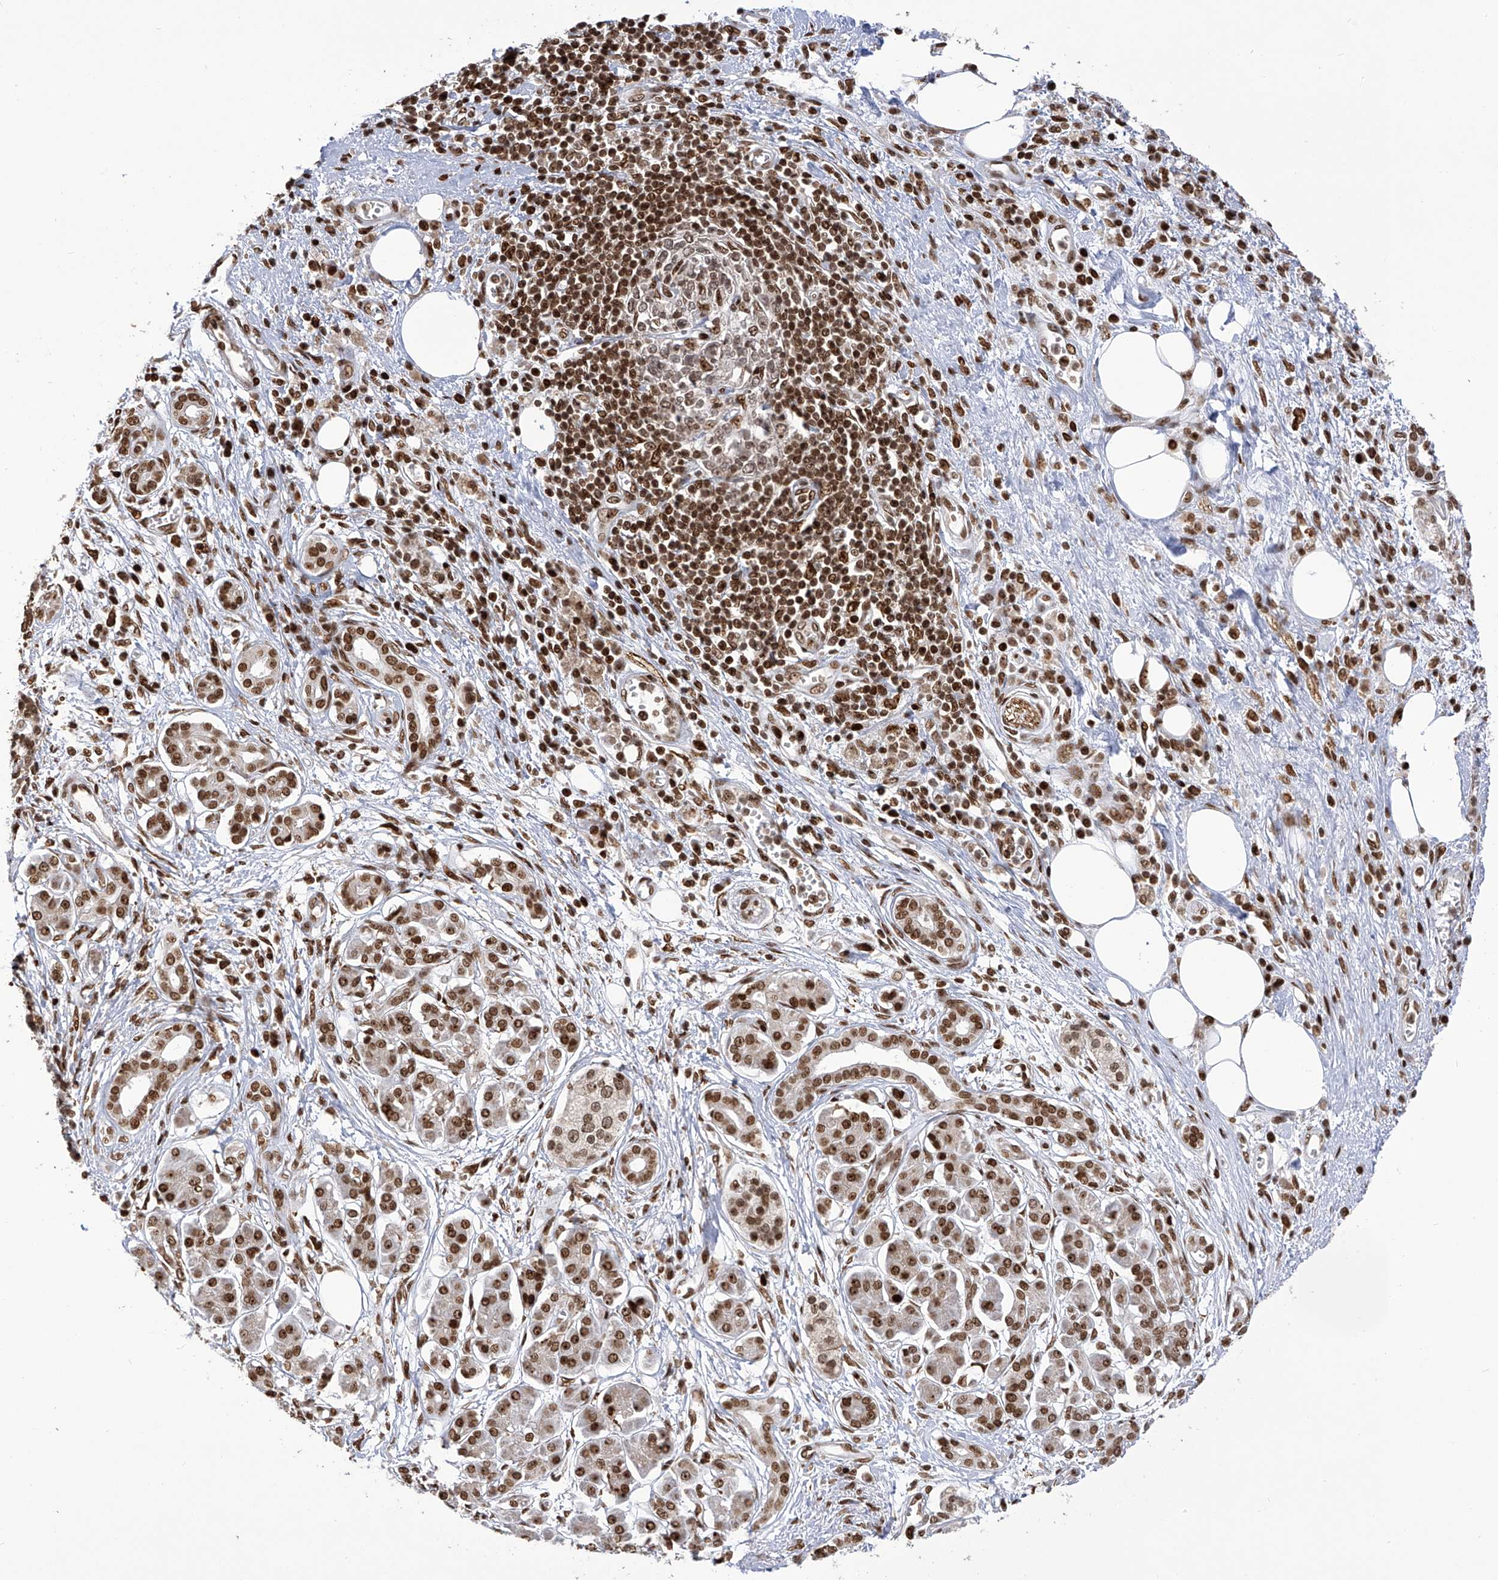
{"staining": {"intensity": "moderate", "quantity": ">75%", "location": "nuclear"}, "tissue": "pancreatic cancer", "cell_type": "Tumor cells", "image_type": "cancer", "snomed": [{"axis": "morphology", "description": "Adenocarcinoma, NOS"}, {"axis": "topography", "description": "Pancreas"}], "caption": "The histopathology image demonstrates staining of adenocarcinoma (pancreatic), revealing moderate nuclear protein positivity (brown color) within tumor cells.", "gene": "PAK1IP1", "patient": {"sex": "male", "age": 78}}